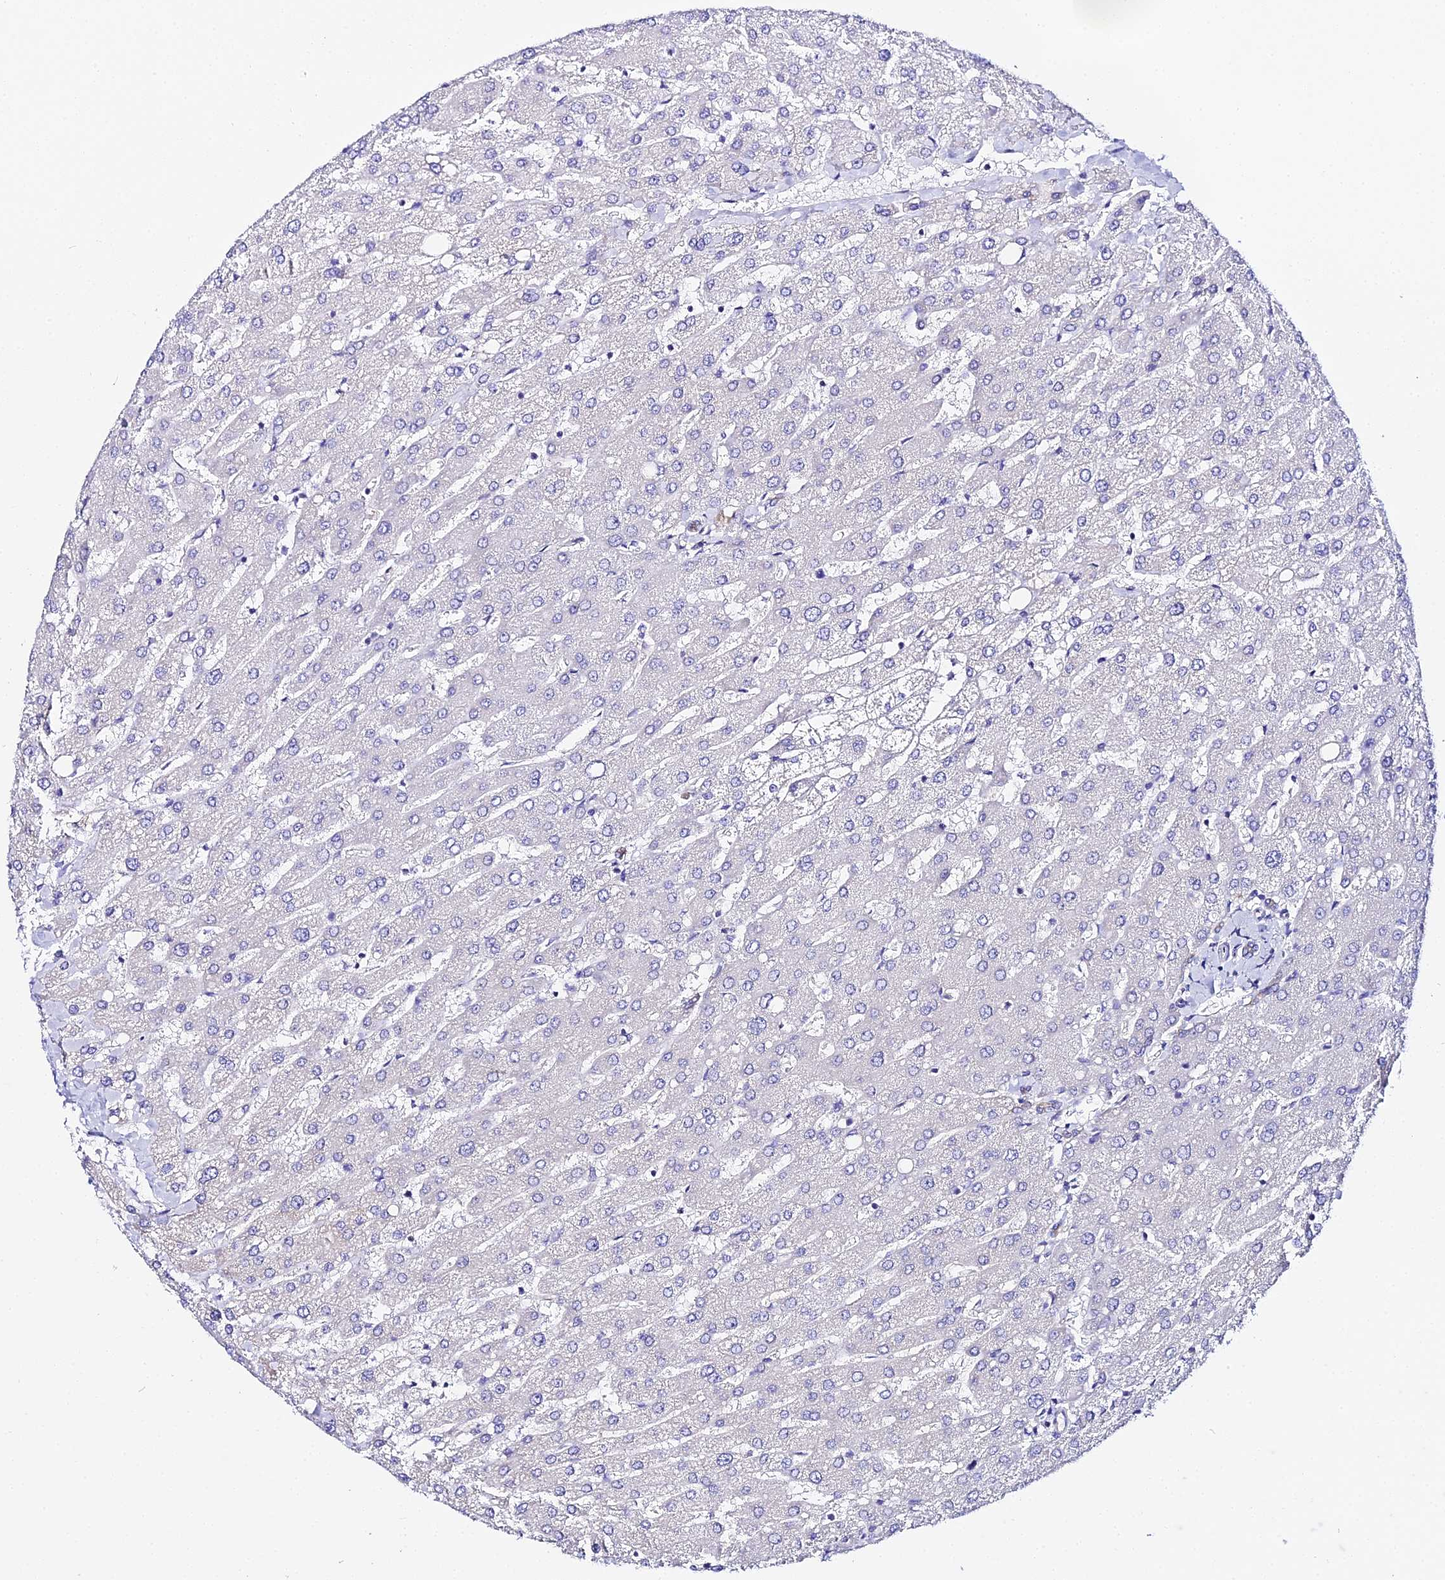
{"staining": {"intensity": "negative", "quantity": "none", "location": "none"}, "tissue": "liver", "cell_type": "Cholangiocytes", "image_type": "normal", "snomed": [{"axis": "morphology", "description": "Normal tissue, NOS"}, {"axis": "topography", "description": "Liver"}], "caption": "Immunohistochemistry of unremarkable liver demonstrates no expression in cholangiocytes.", "gene": "CFAP45", "patient": {"sex": "male", "age": 55}}